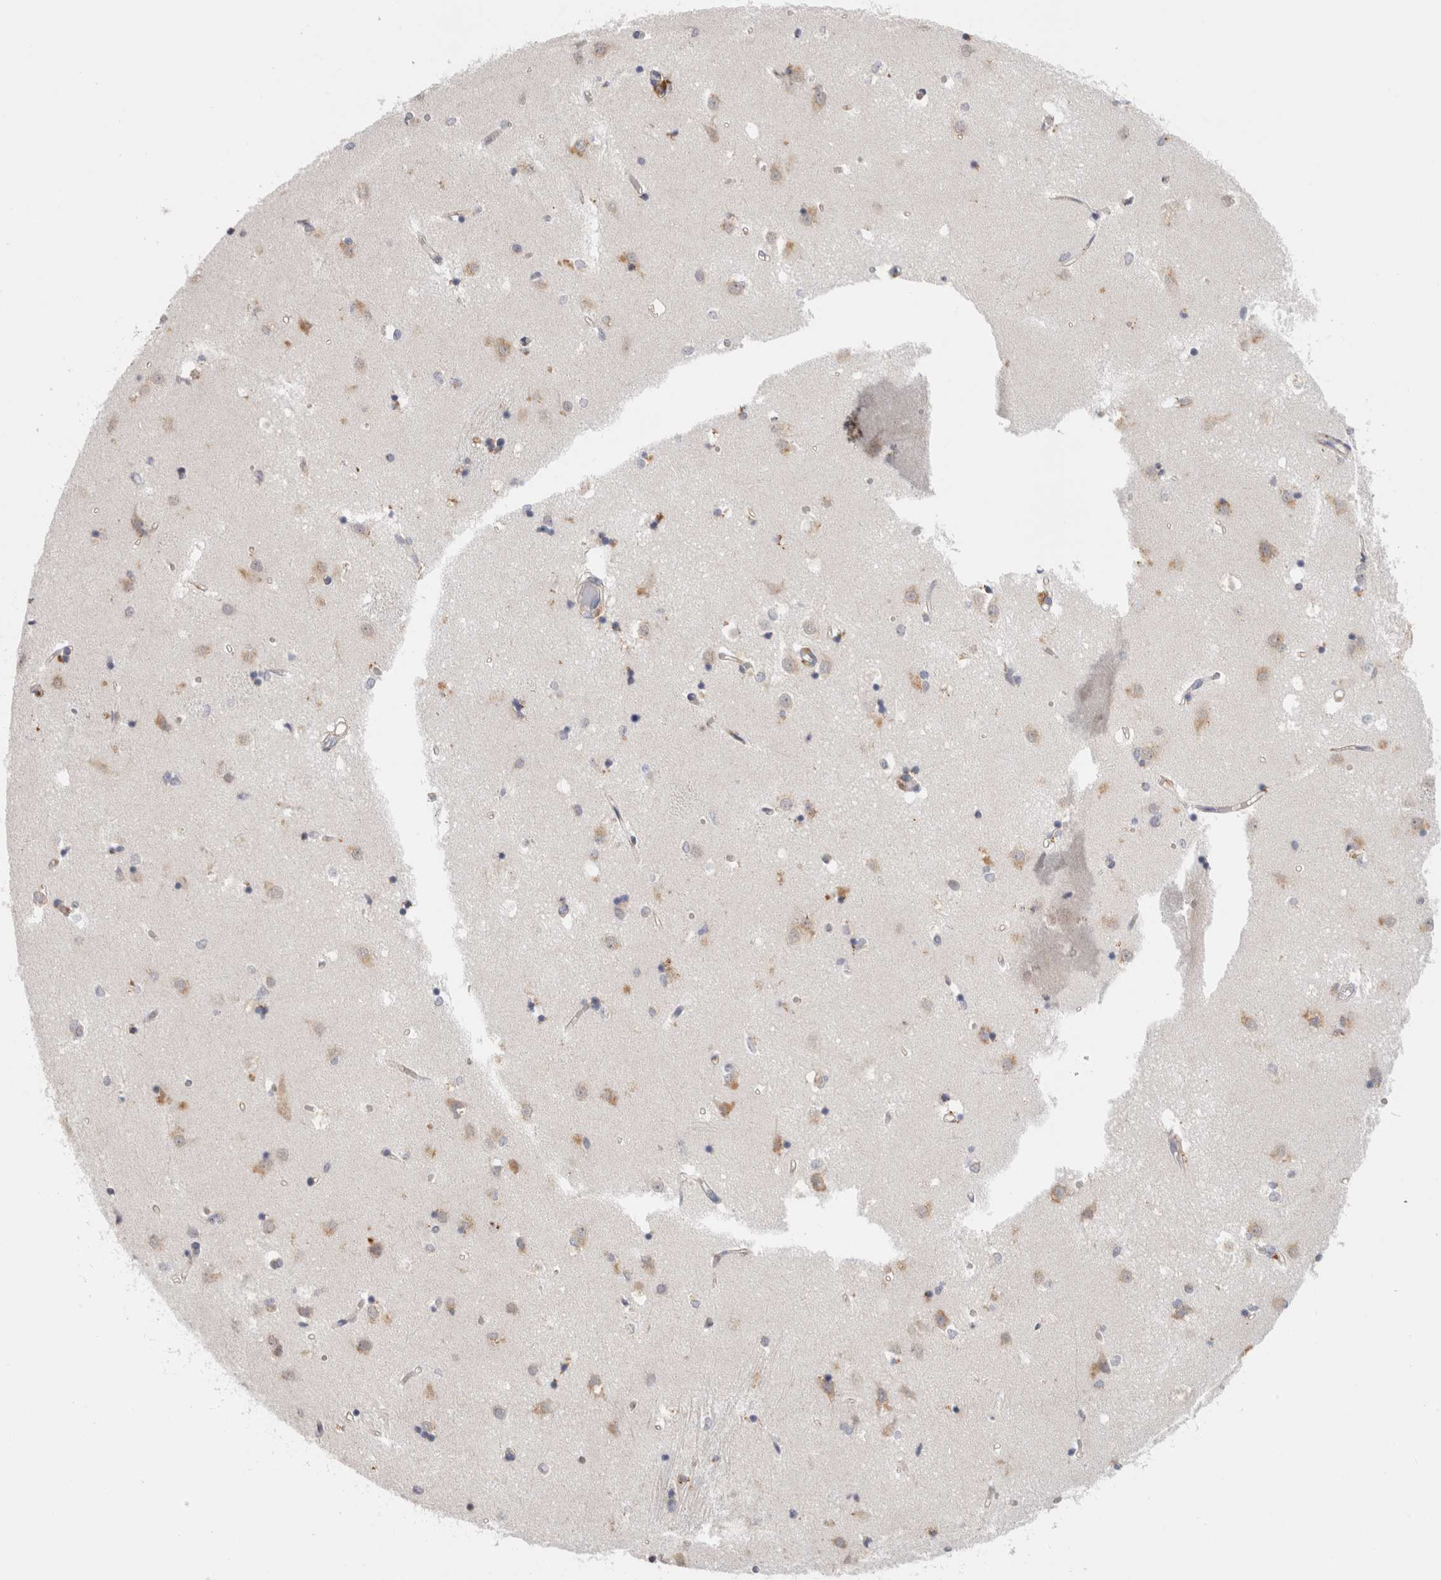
{"staining": {"intensity": "weak", "quantity": "25%-75%", "location": "cytoplasmic/membranous"}, "tissue": "caudate", "cell_type": "Glial cells", "image_type": "normal", "snomed": [{"axis": "morphology", "description": "Normal tissue, NOS"}, {"axis": "topography", "description": "Lateral ventricle wall"}], "caption": "Immunohistochemistry photomicrograph of benign caudate stained for a protein (brown), which exhibits low levels of weak cytoplasmic/membranous positivity in about 25%-75% of glial cells.", "gene": "GNS", "patient": {"sex": "male", "age": 45}}